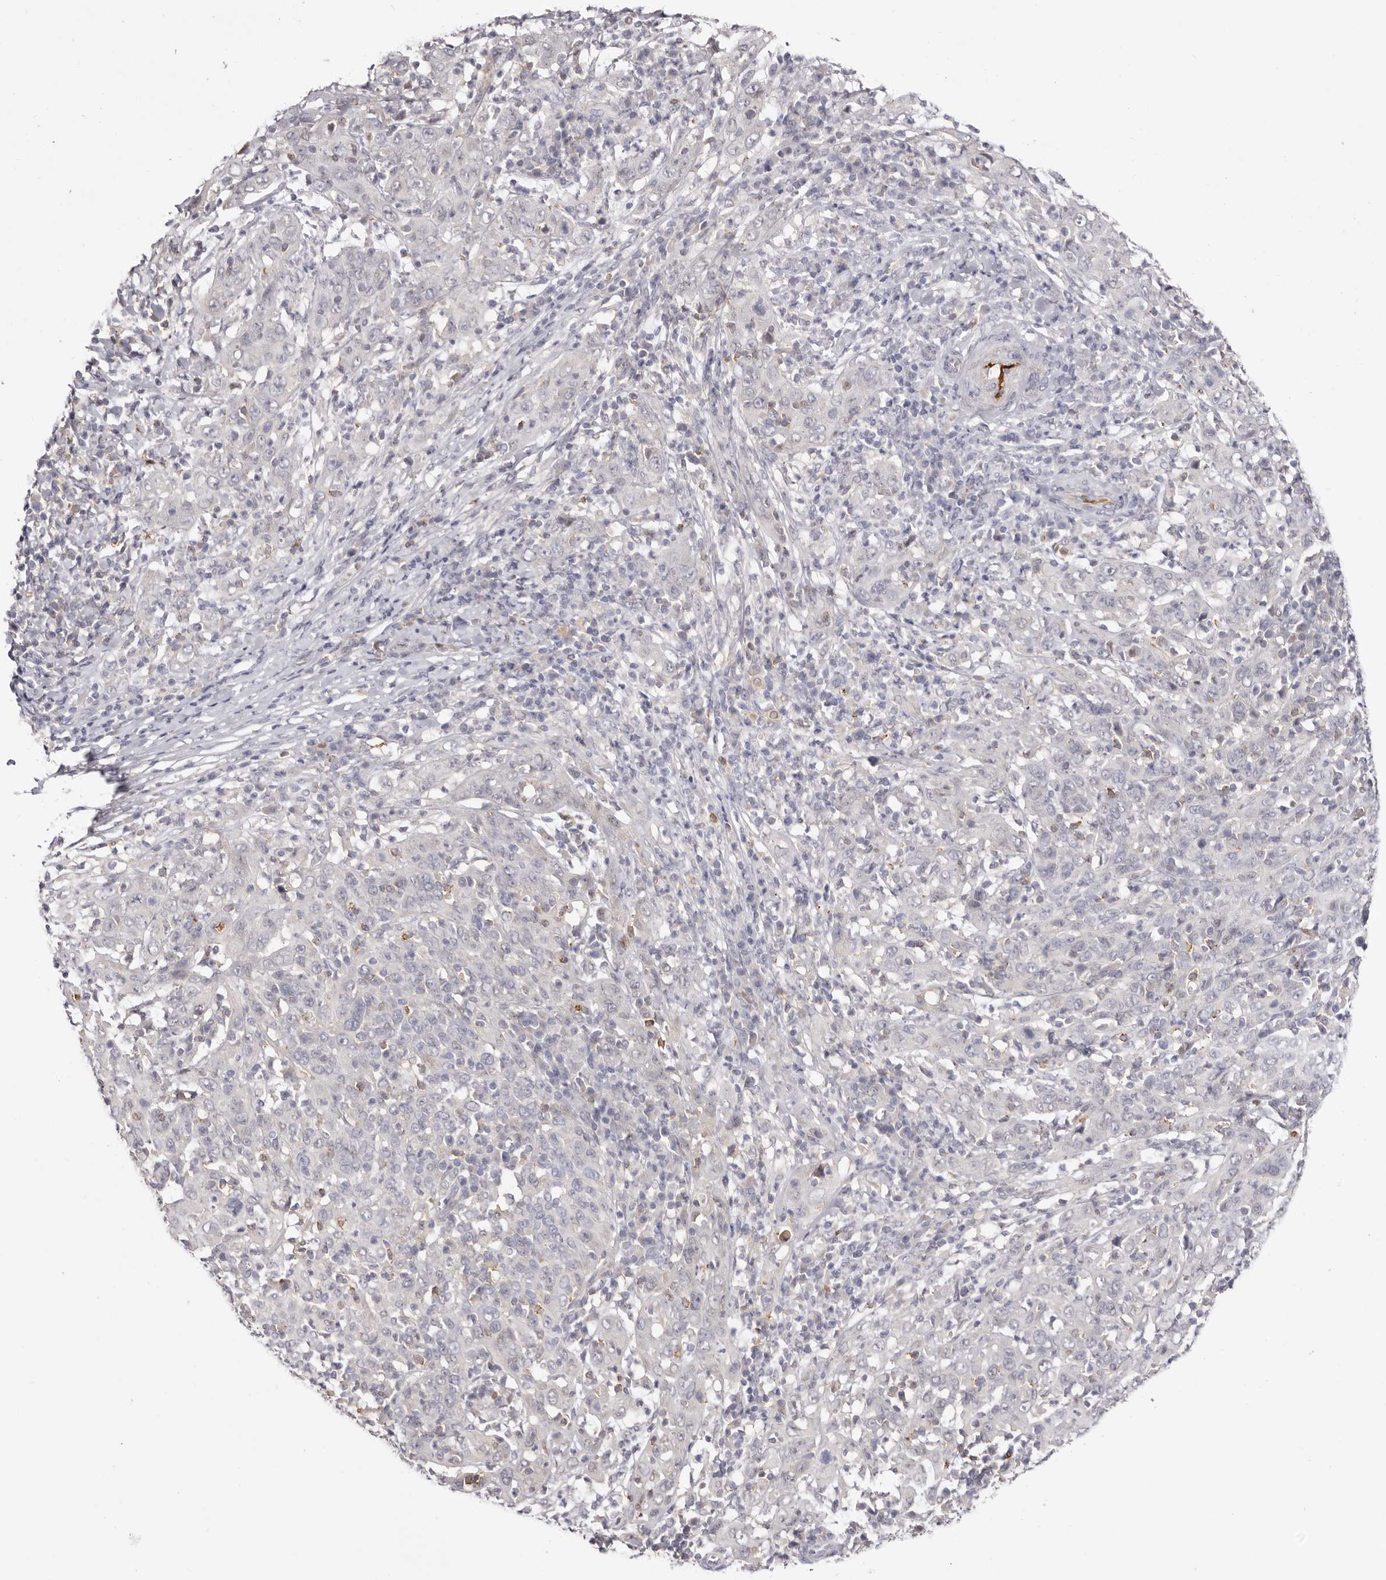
{"staining": {"intensity": "negative", "quantity": "none", "location": "none"}, "tissue": "cervical cancer", "cell_type": "Tumor cells", "image_type": "cancer", "snomed": [{"axis": "morphology", "description": "Squamous cell carcinoma, NOS"}, {"axis": "topography", "description": "Cervix"}], "caption": "DAB immunohistochemical staining of cervical cancer (squamous cell carcinoma) exhibits no significant positivity in tumor cells. (DAB immunohistochemistry (IHC) visualized using brightfield microscopy, high magnification).", "gene": "LMLN", "patient": {"sex": "female", "age": 46}}